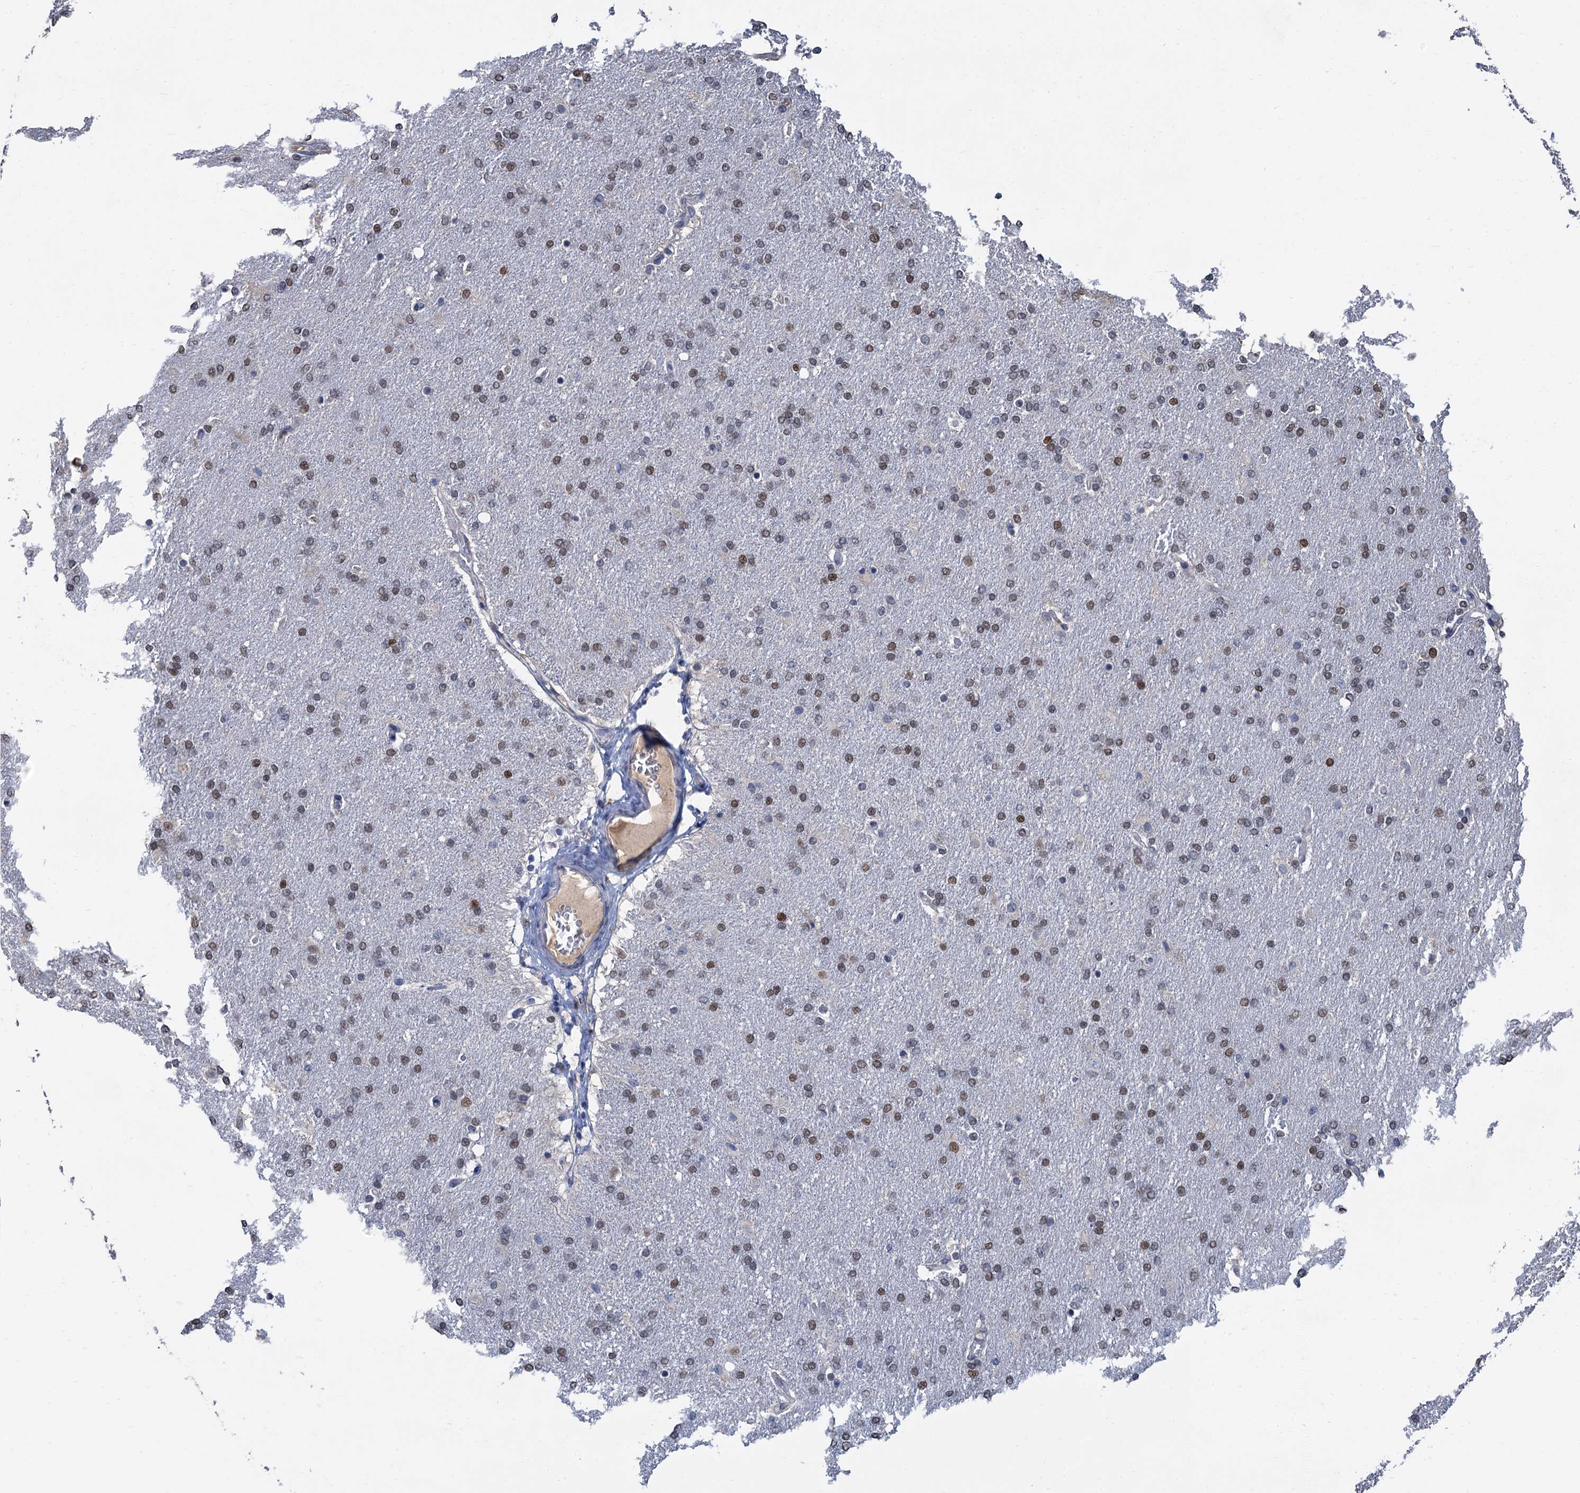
{"staining": {"intensity": "moderate", "quantity": "25%-75%", "location": "nuclear"}, "tissue": "glioma", "cell_type": "Tumor cells", "image_type": "cancer", "snomed": [{"axis": "morphology", "description": "Glioma, malignant, High grade"}, {"axis": "topography", "description": "Brain"}], "caption": "Glioma stained for a protein (brown) displays moderate nuclear positive expression in approximately 25%-75% of tumor cells.", "gene": "TSEN34", "patient": {"sex": "male", "age": 72}}